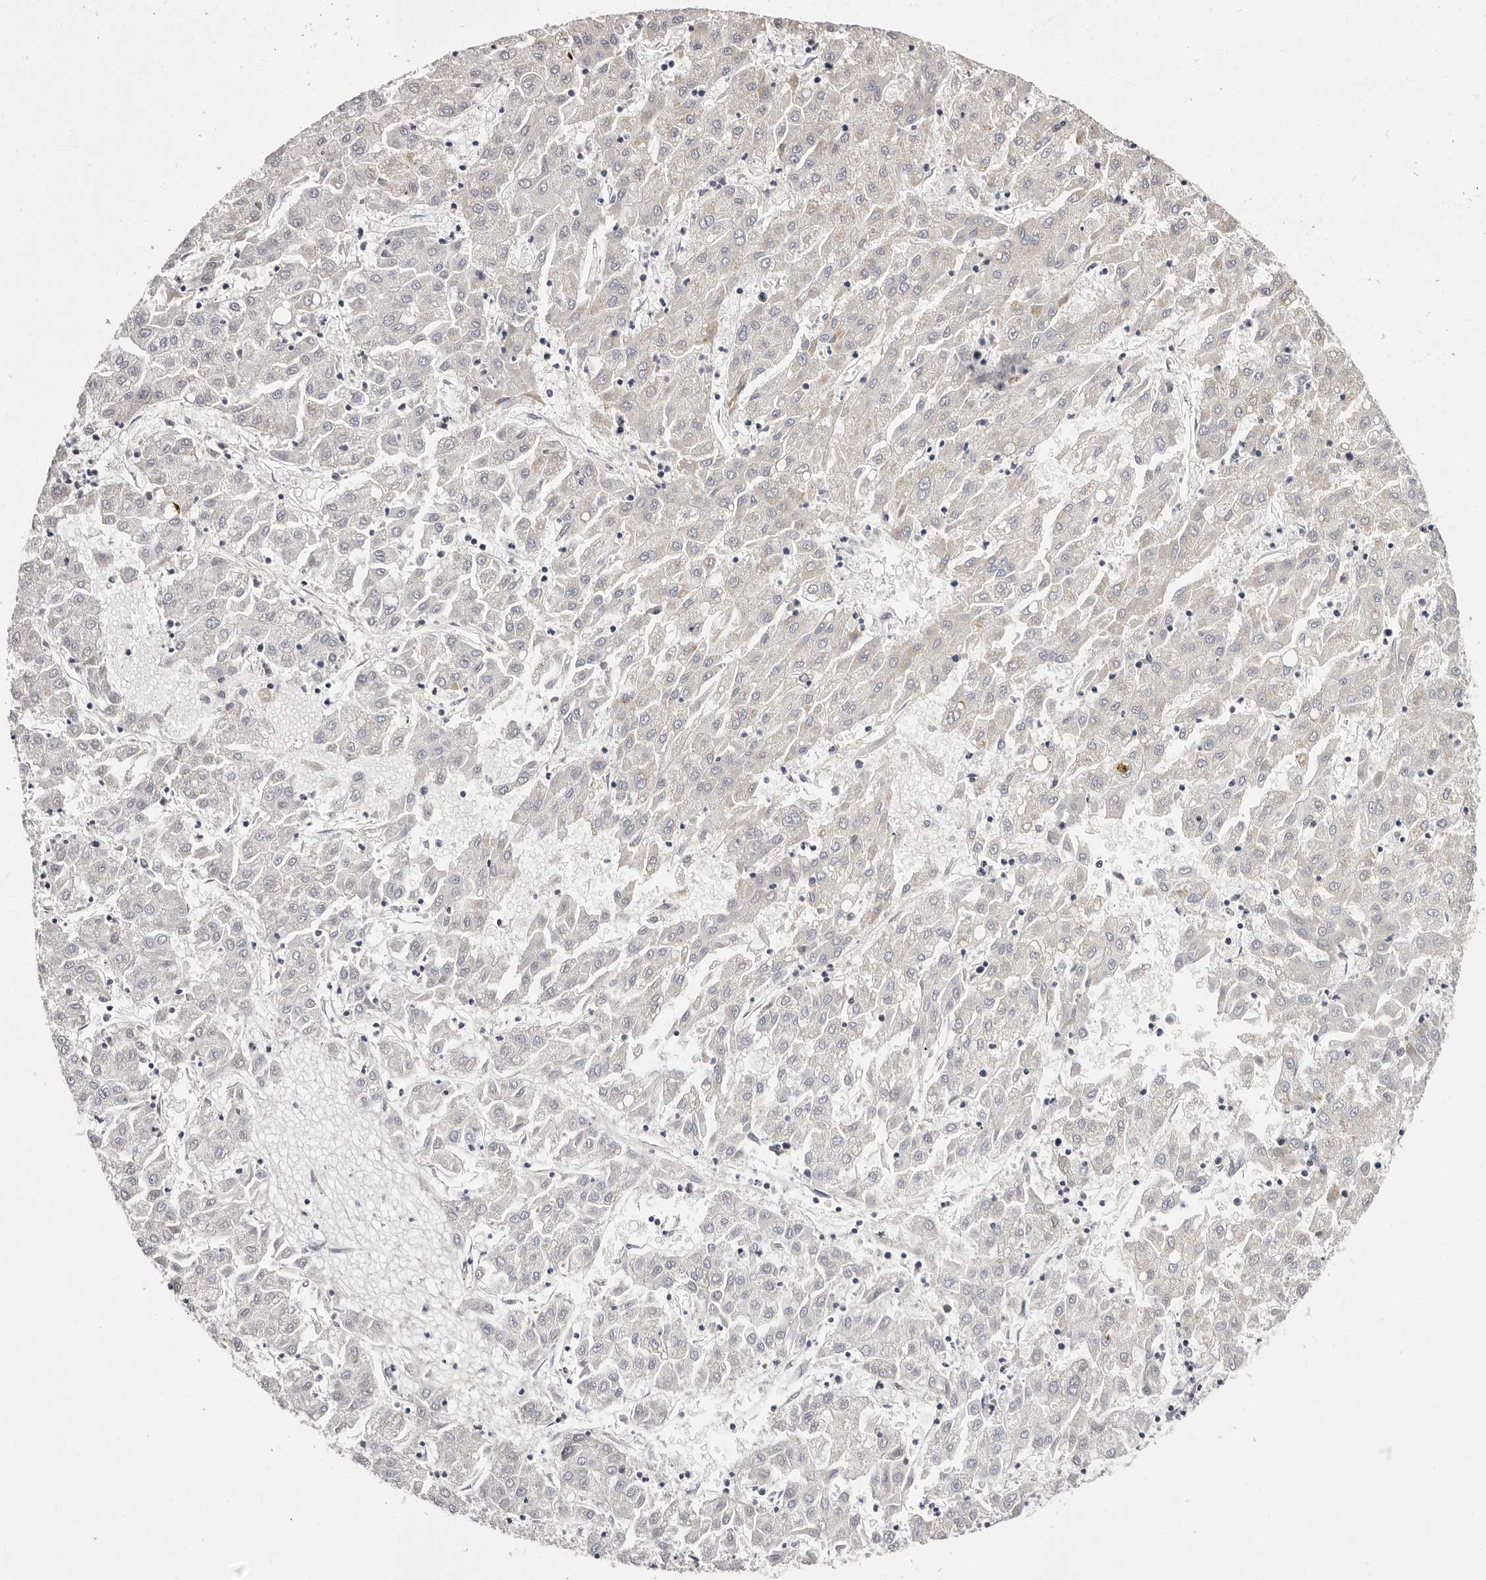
{"staining": {"intensity": "negative", "quantity": "none", "location": "none"}, "tissue": "liver cancer", "cell_type": "Tumor cells", "image_type": "cancer", "snomed": [{"axis": "morphology", "description": "Carcinoma, Hepatocellular, NOS"}, {"axis": "topography", "description": "Liver"}], "caption": "This is an IHC photomicrograph of liver cancer. There is no positivity in tumor cells.", "gene": "ROM1", "patient": {"sex": "male", "age": 72}}